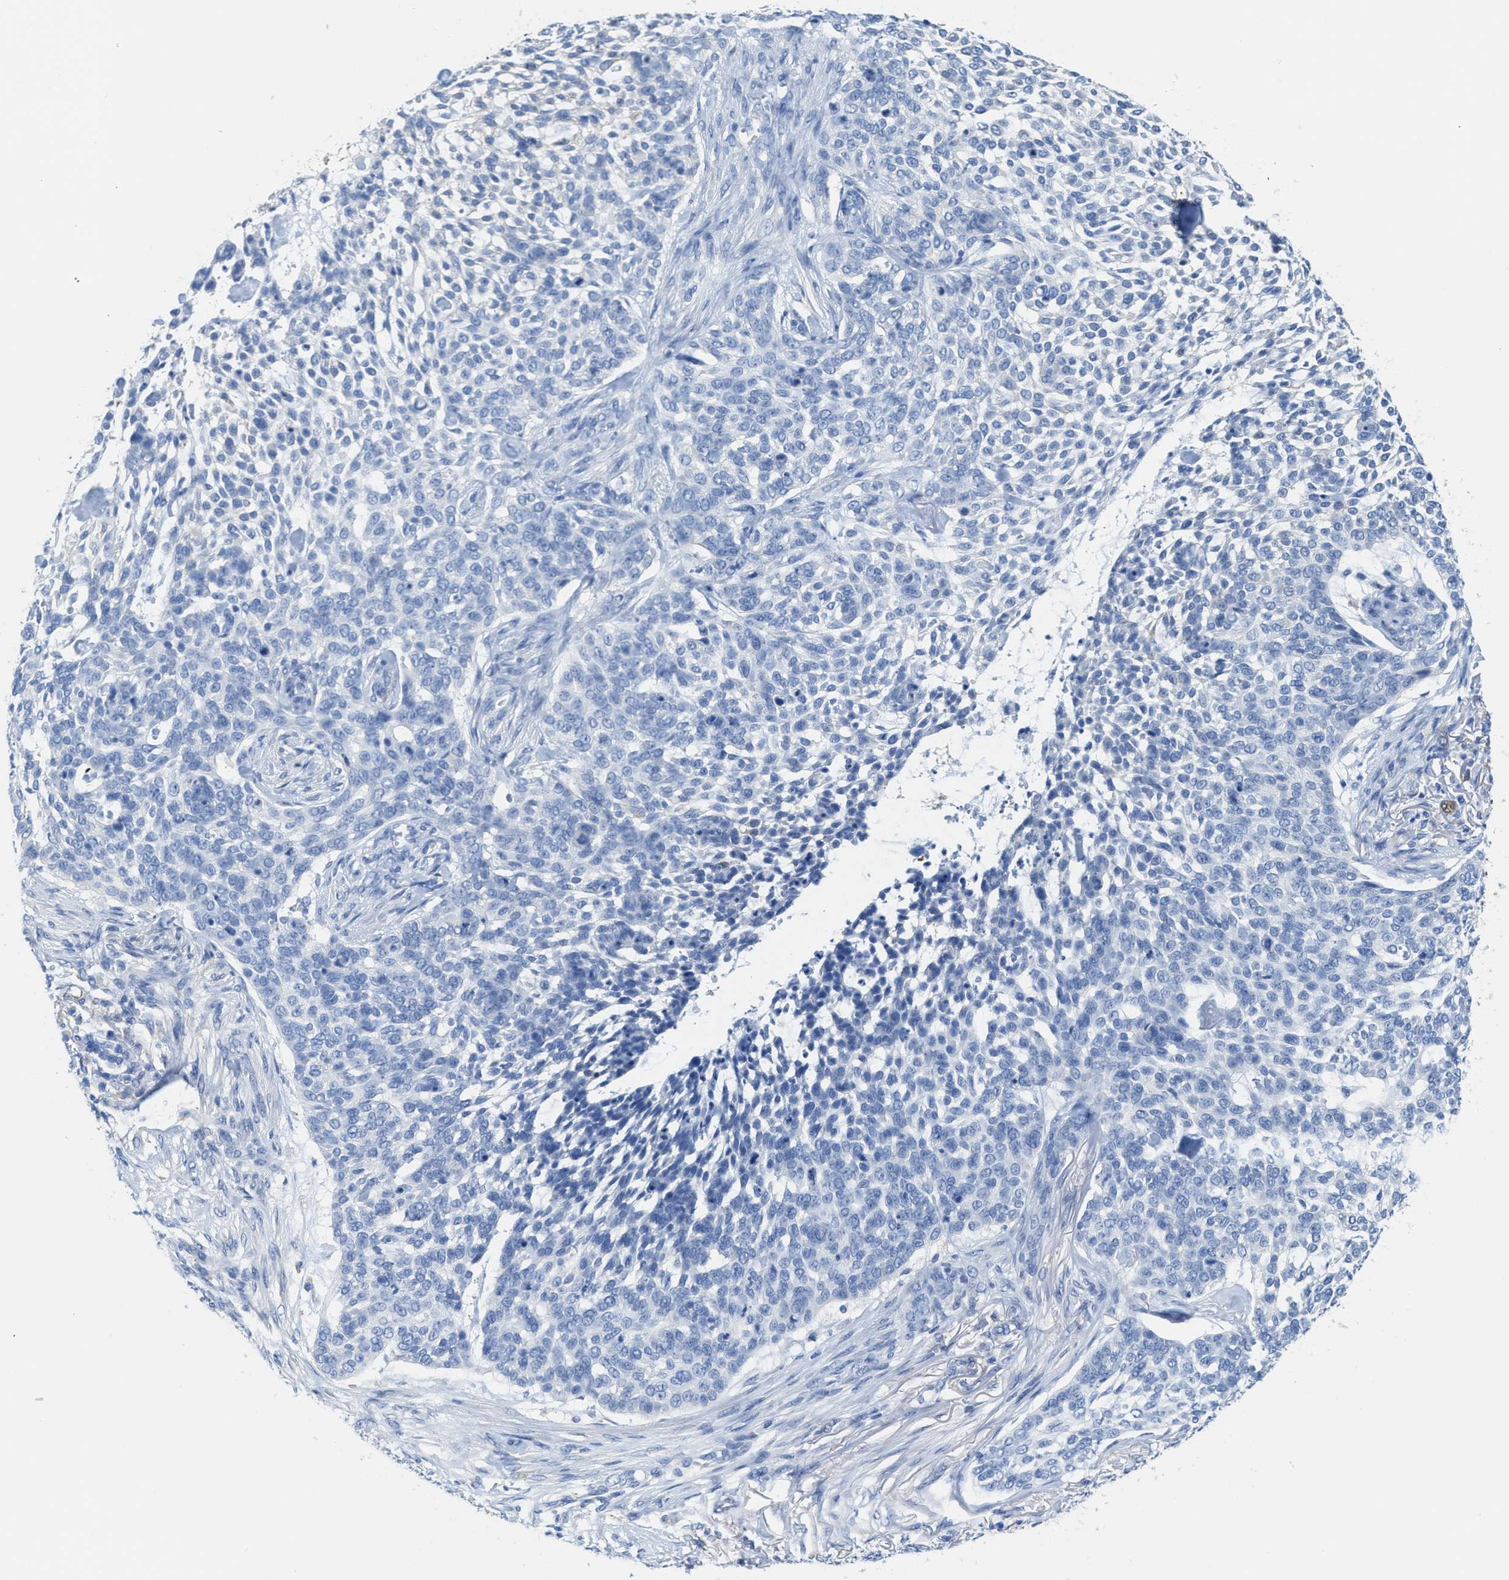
{"staining": {"intensity": "negative", "quantity": "none", "location": "none"}, "tissue": "skin cancer", "cell_type": "Tumor cells", "image_type": "cancer", "snomed": [{"axis": "morphology", "description": "Basal cell carcinoma"}, {"axis": "topography", "description": "Skin"}], "caption": "A high-resolution histopathology image shows immunohistochemistry staining of skin cancer, which shows no significant positivity in tumor cells. (DAB (3,3'-diaminobenzidine) IHC visualized using brightfield microscopy, high magnification).", "gene": "ASS1", "patient": {"sex": "female", "age": 64}}